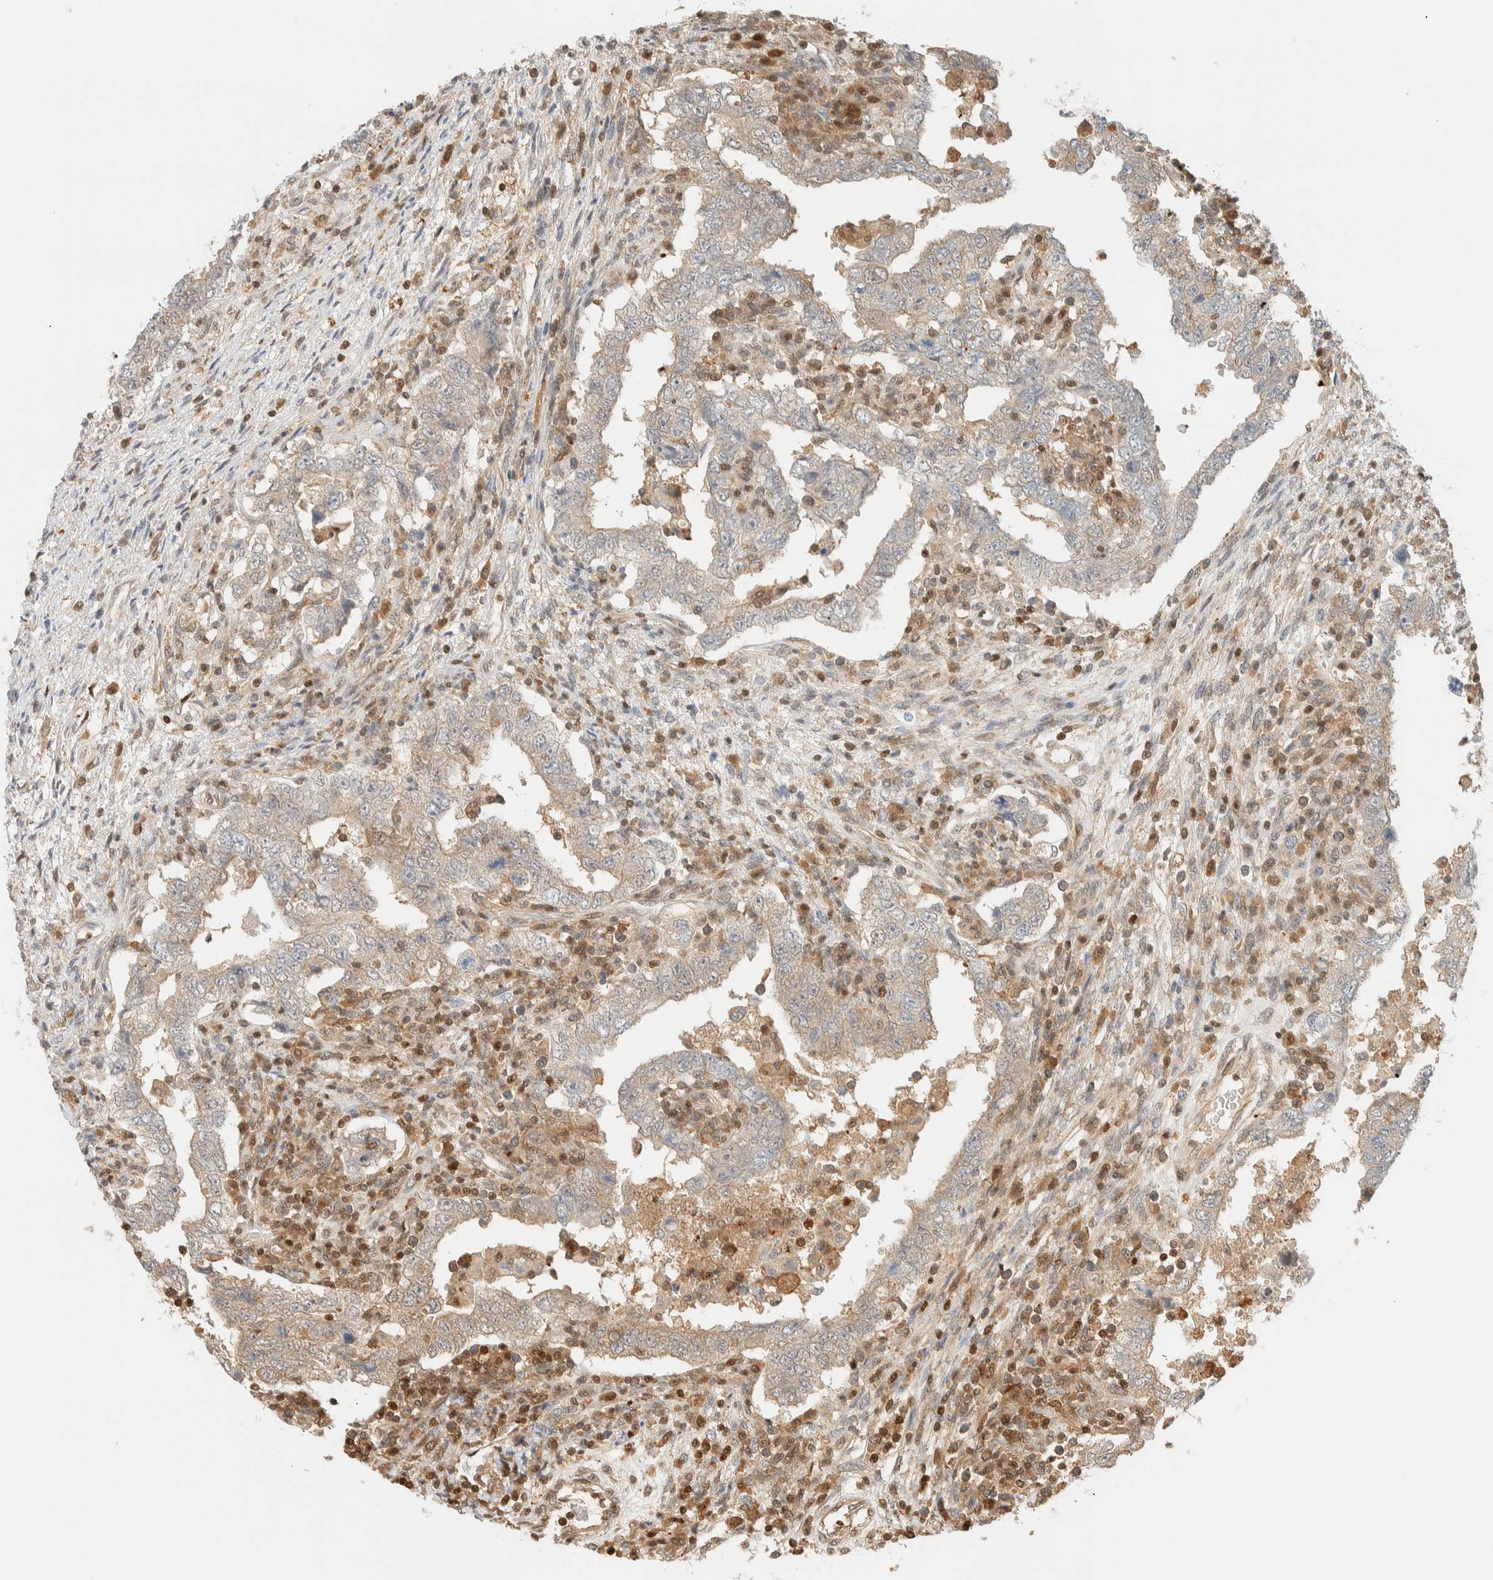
{"staining": {"intensity": "weak", "quantity": "<25%", "location": "cytoplasmic/membranous"}, "tissue": "testis cancer", "cell_type": "Tumor cells", "image_type": "cancer", "snomed": [{"axis": "morphology", "description": "Carcinoma, Embryonal, NOS"}, {"axis": "topography", "description": "Testis"}], "caption": "Tumor cells show no significant protein positivity in testis cancer.", "gene": "ZBTB37", "patient": {"sex": "male", "age": 26}}